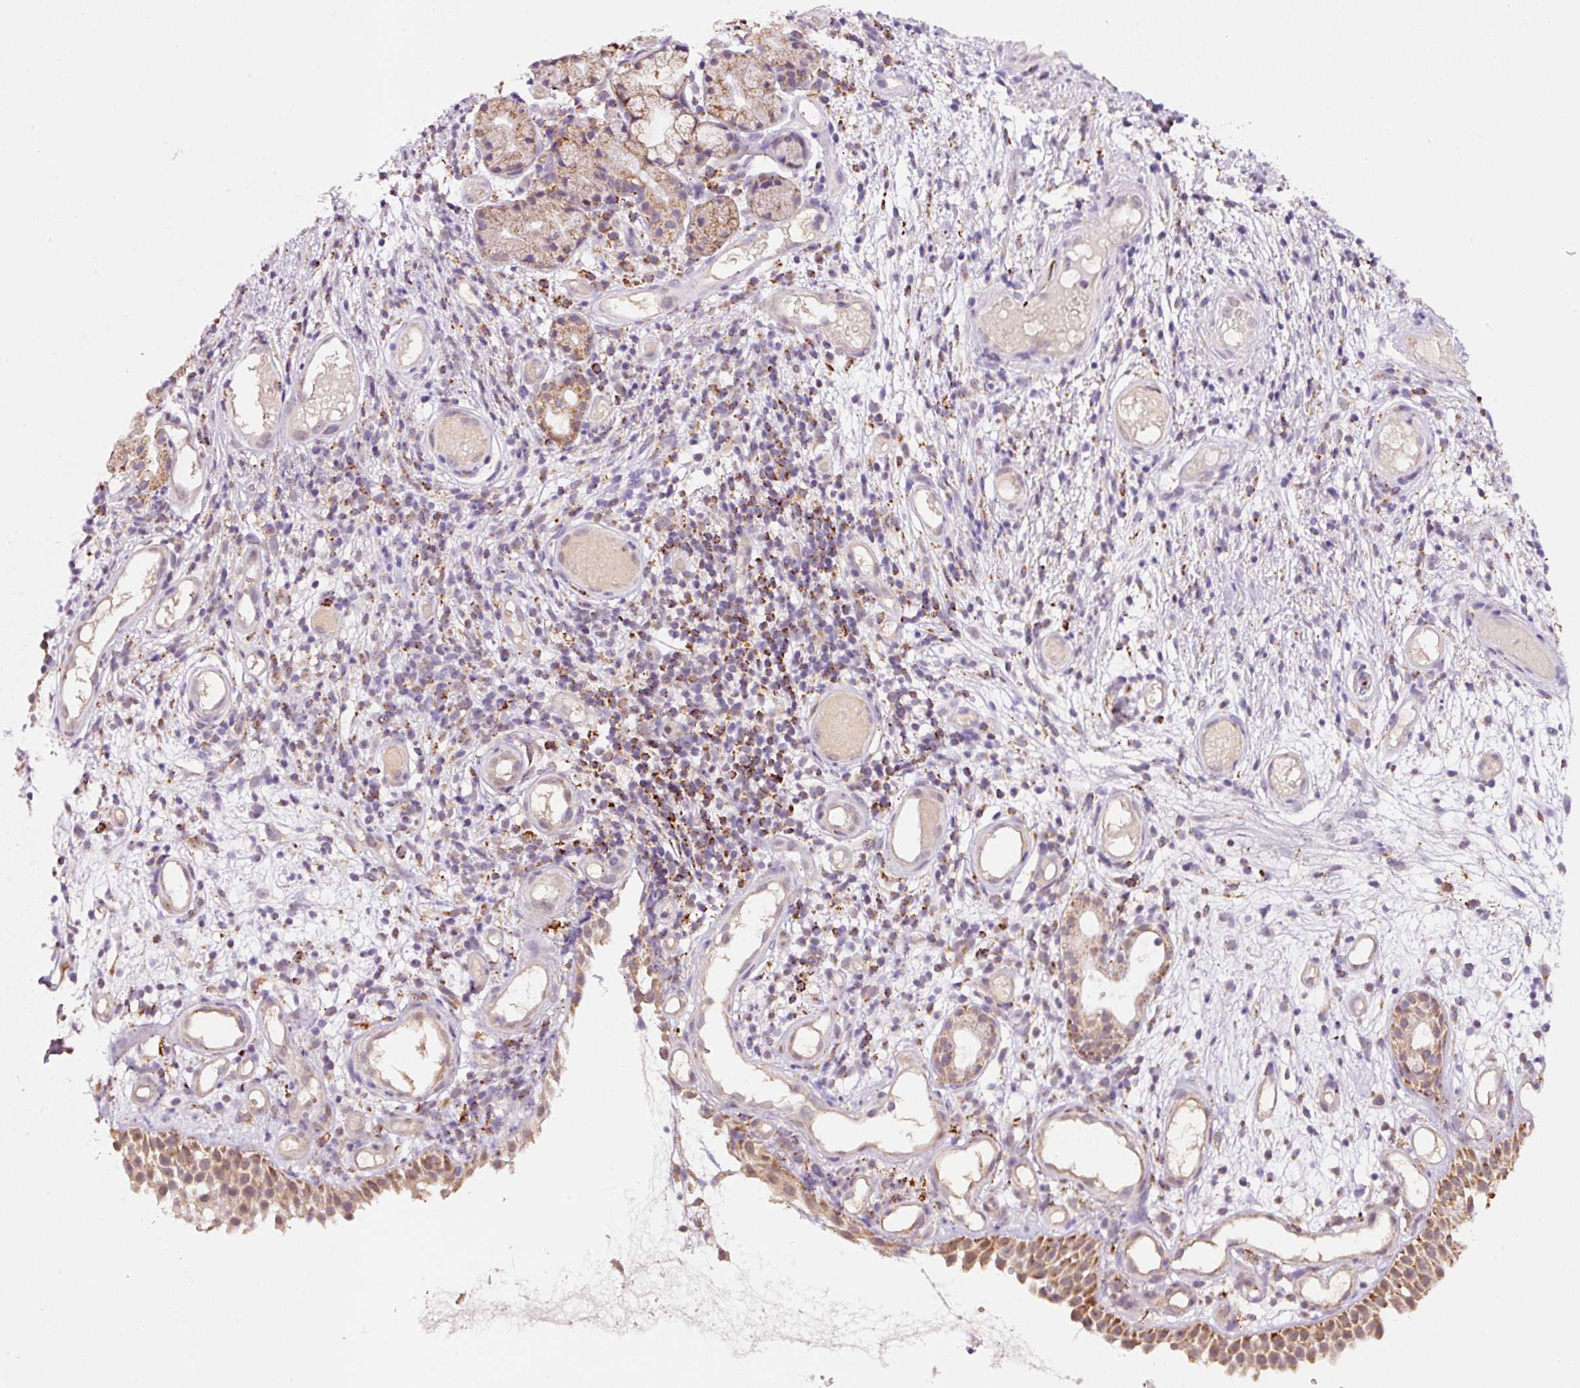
{"staining": {"intensity": "moderate", "quantity": ">75%", "location": "cytoplasmic/membranous"}, "tissue": "nasopharynx", "cell_type": "Respiratory epithelial cells", "image_type": "normal", "snomed": [{"axis": "morphology", "description": "Normal tissue, NOS"}, {"axis": "morphology", "description": "Inflammation, NOS"}, {"axis": "topography", "description": "Nasopharynx"}], "caption": "Nasopharynx stained with IHC displays moderate cytoplasmic/membranous positivity in approximately >75% of respiratory epithelial cells. The staining is performed using DAB (3,3'-diaminobenzidine) brown chromogen to label protein expression. The nuclei are counter-stained blue using hematoxylin.", "gene": "PCK2", "patient": {"sex": "male", "age": 54}}